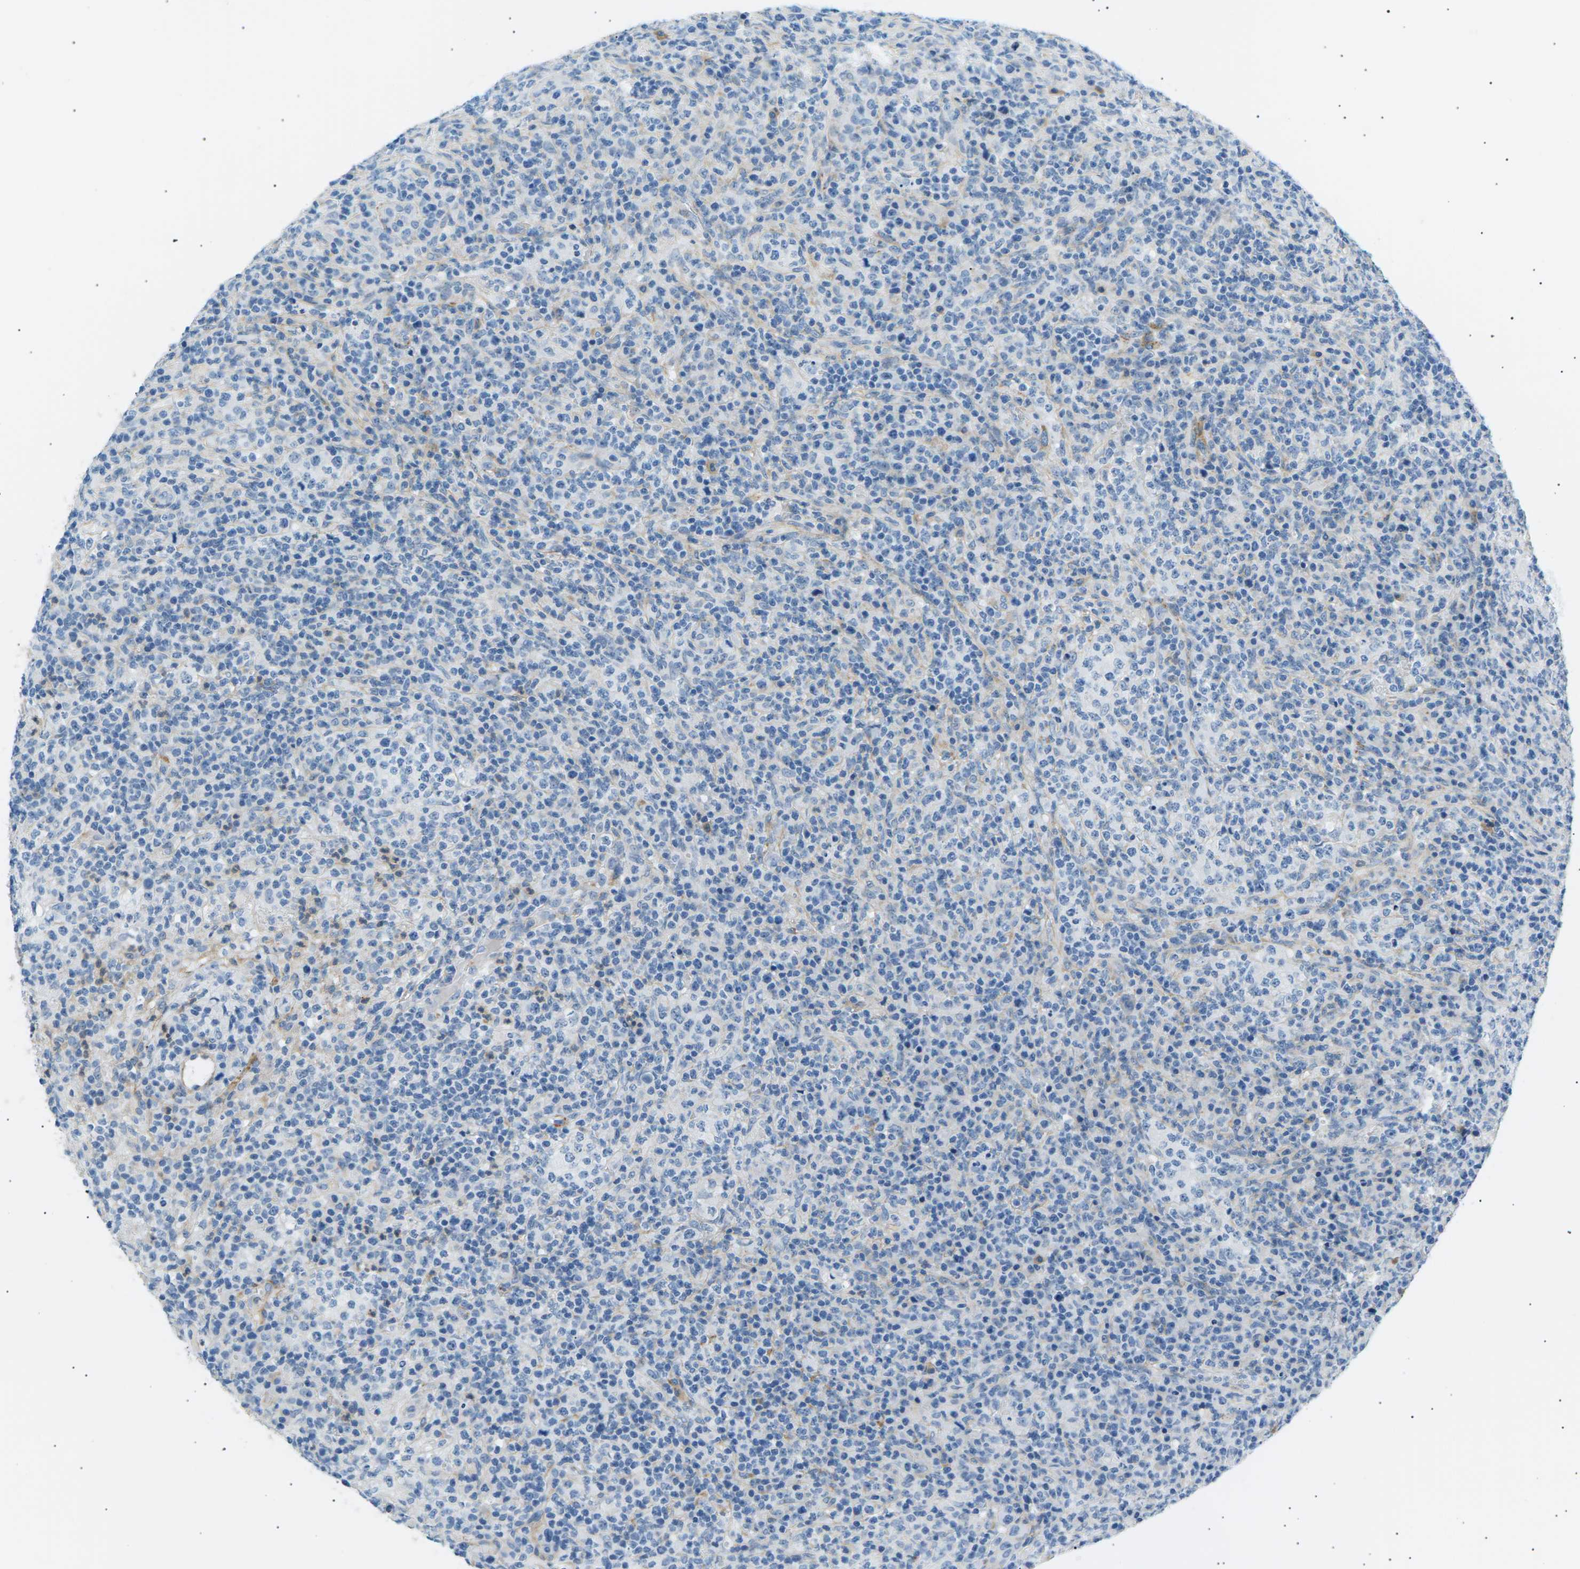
{"staining": {"intensity": "negative", "quantity": "none", "location": "none"}, "tissue": "lymphoma", "cell_type": "Tumor cells", "image_type": "cancer", "snomed": [{"axis": "morphology", "description": "Malignant lymphoma, non-Hodgkin's type, High grade"}, {"axis": "topography", "description": "Lymph node"}], "caption": "Histopathology image shows no significant protein staining in tumor cells of lymphoma.", "gene": "SEPTIN5", "patient": {"sex": "female", "age": 76}}